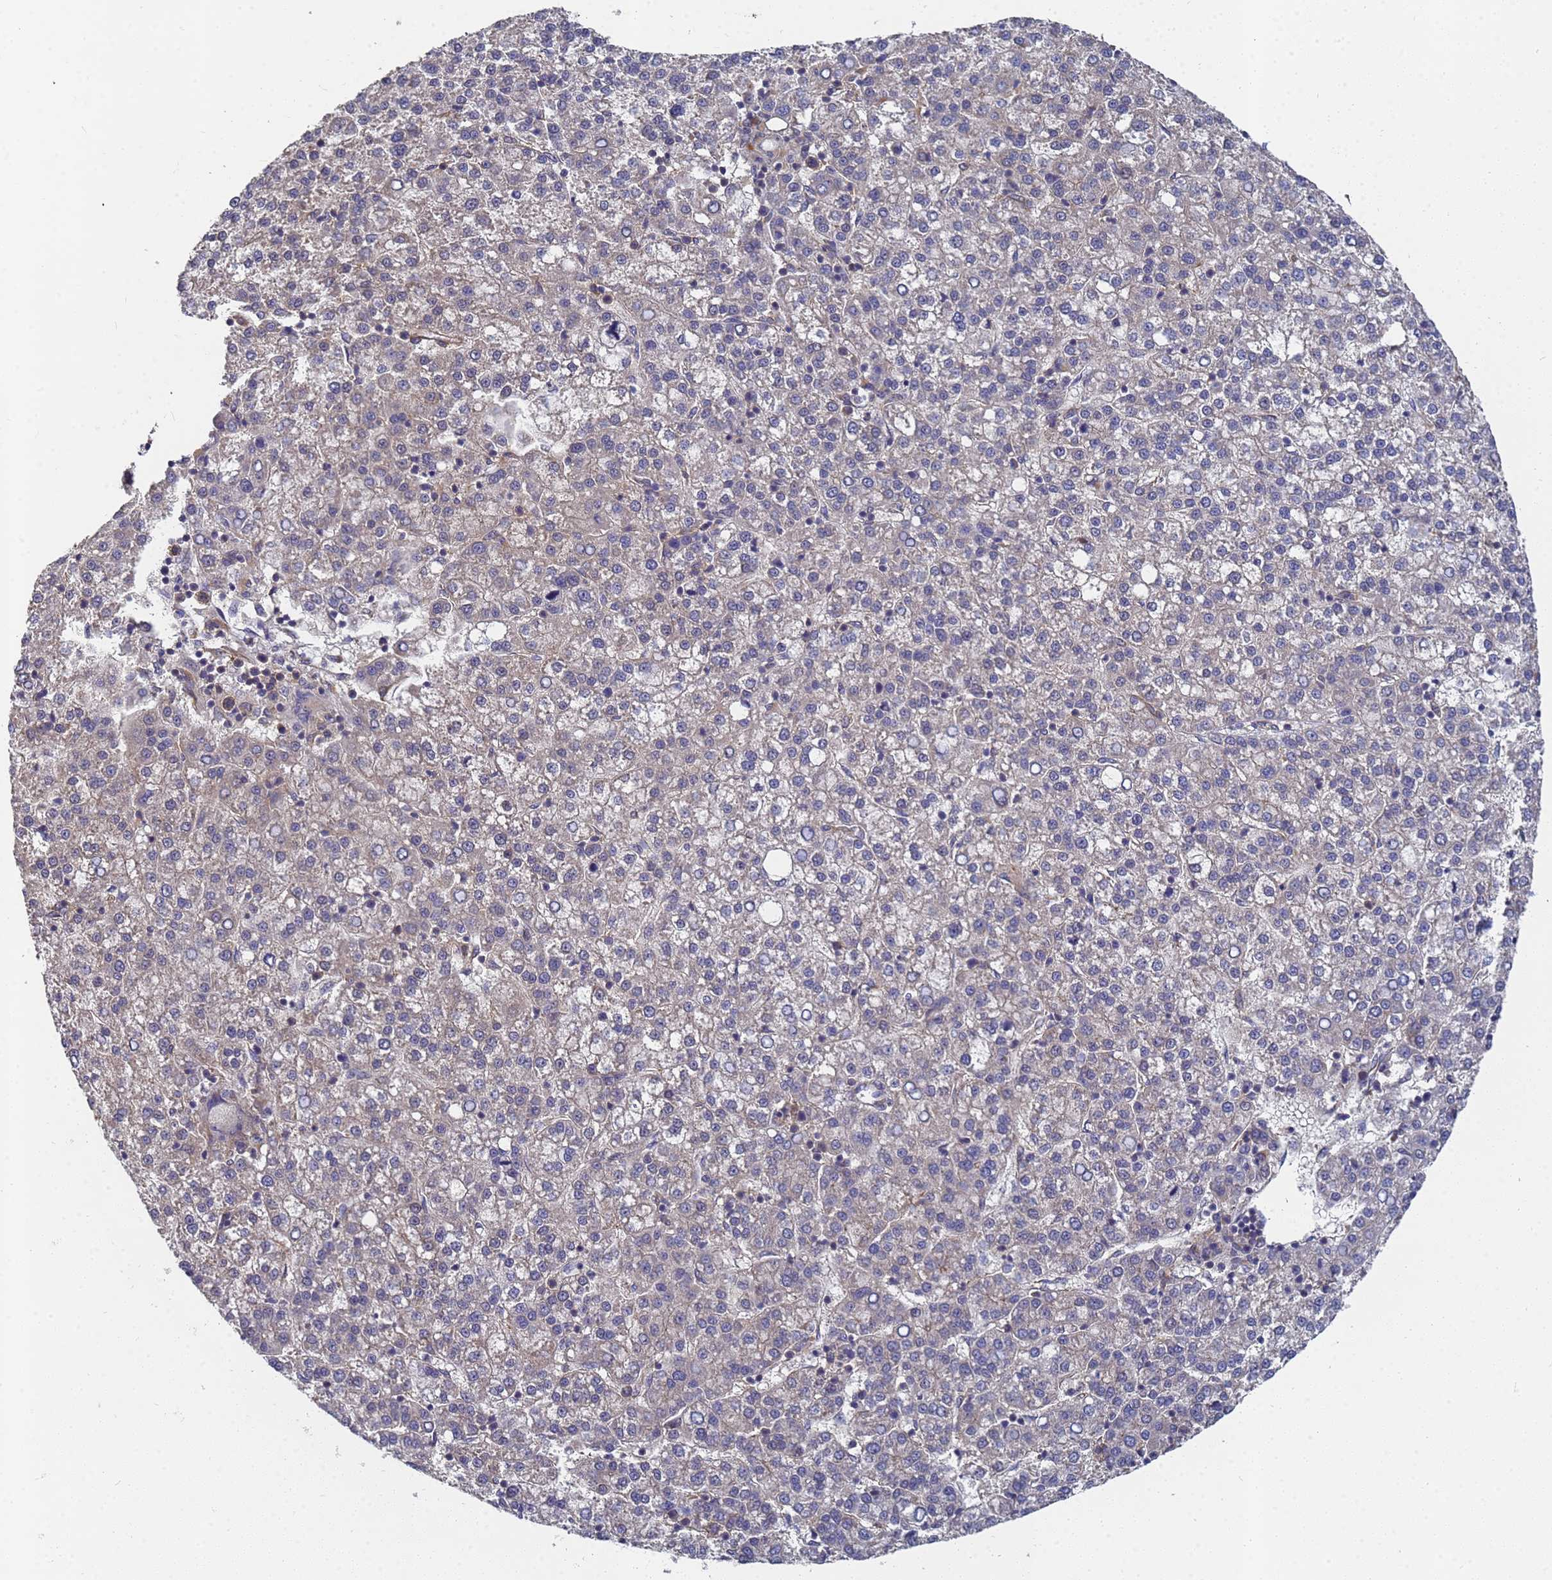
{"staining": {"intensity": "weak", "quantity": "<25%", "location": "cytoplasmic/membranous"}, "tissue": "liver cancer", "cell_type": "Tumor cells", "image_type": "cancer", "snomed": [{"axis": "morphology", "description": "Carcinoma, Hepatocellular, NOS"}, {"axis": "topography", "description": "Liver"}], "caption": "Liver cancer was stained to show a protein in brown. There is no significant positivity in tumor cells.", "gene": "ALS2CL", "patient": {"sex": "female", "age": 58}}